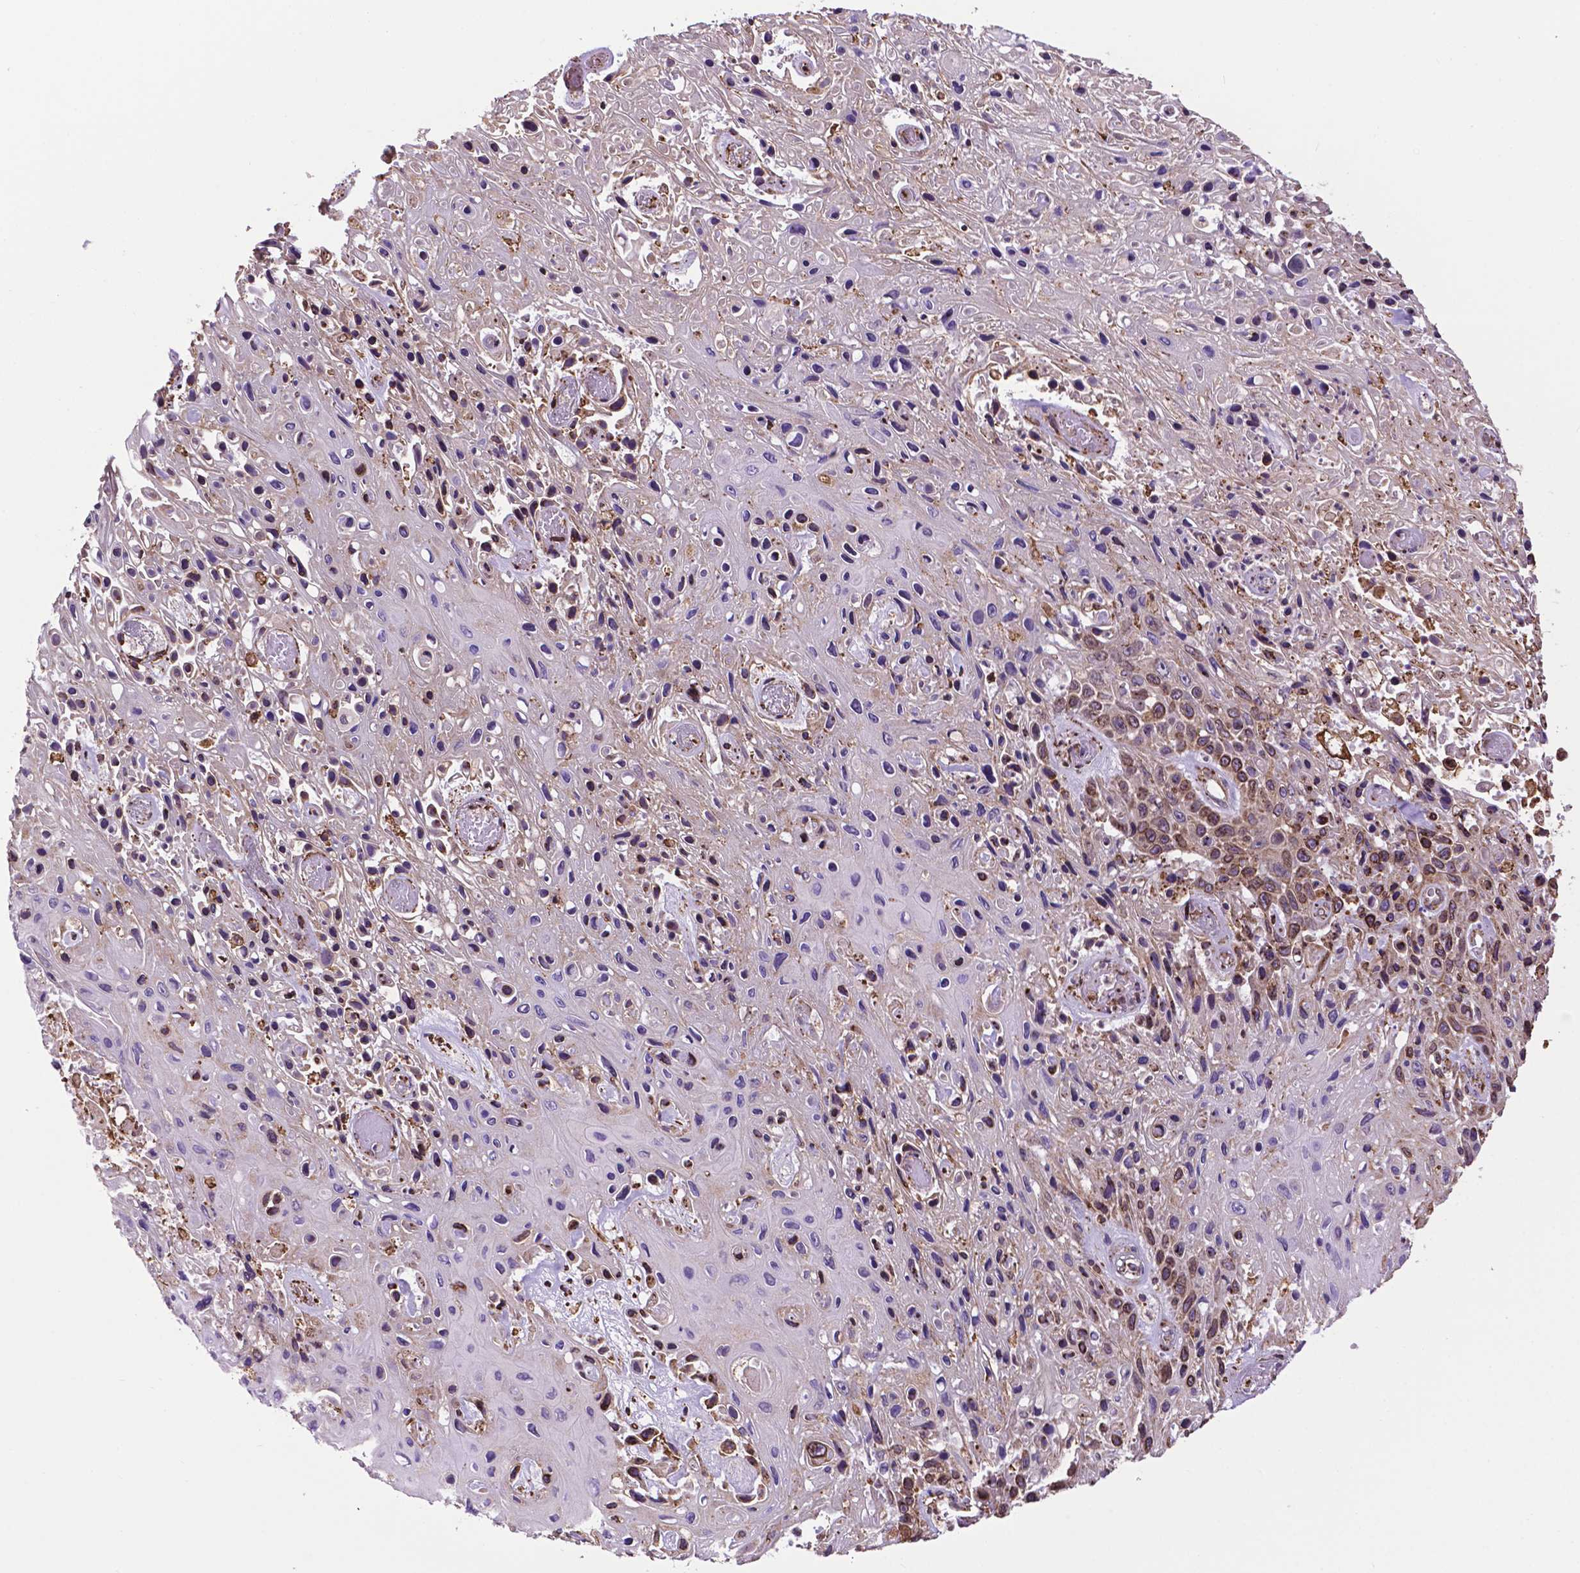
{"staining": {"intensity": "moderate", "quantity": "<25%", "location": "cytoplasmic/membranous,nuclear"}, "tissue": "skin cancer", "cell_type": "Tumor cells", "image_type": "cancer", "snomed": [{"axis": "morphology", "description": "Squamous cell carcinoma, NOS"}, {"axis": "topography", "description": "Skin"}], "caption": "Immunohistochemistry (IHC) (DAB) staining of skin squamous cell carcinoma exhibits moderate cytoplasmic/membranous and nuclear protein positivity in approximately <25% of tumor cells. The staining is performed using DAB (3,3'-diaminobenzidine) brown chromogen to label protein expression. The nuclei are counter-stained blue using hematoxylin.", "gene": "GANAB", "patient": {"sex": "male", "age": 82}}